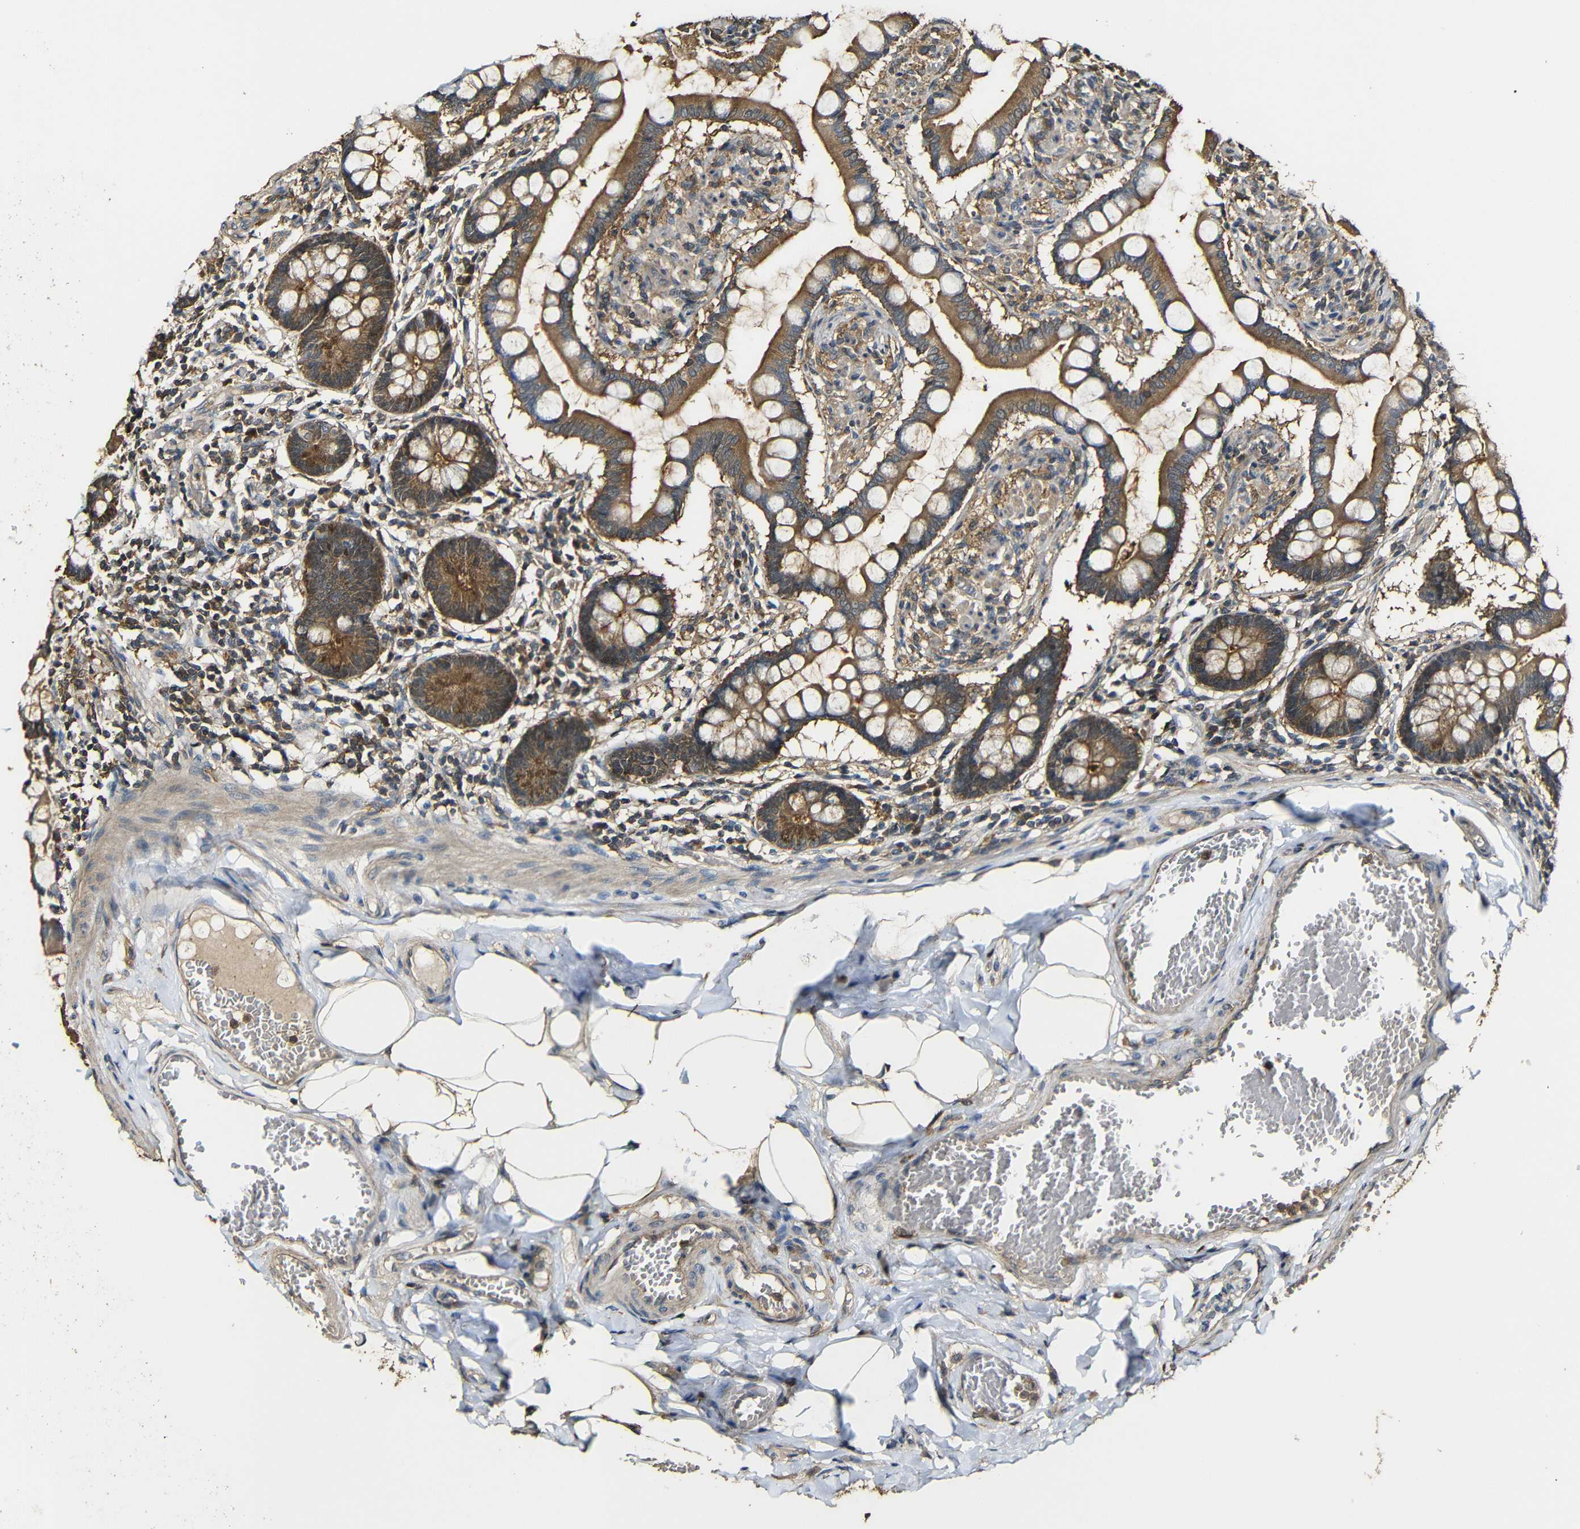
{"staining": {"intensity": "strong", "quantity": ">75%", "location": "cytoplasmic/membranous"}, "tissue": "small intestine", "cell_type": "Glandular cells", "image_type": "normal", "snomed": [{"axis": "morphology", "description": "Normal tissue, NOS"}, {"axis": "topography", "description": "Small intestine"}], "caption": "IHC image of unremarkable human small intestine stained for a protein (brown), which exhibits high levels of strong cytoplasmic/membranous positivity in about >75% of glandular cells.", "gene": "CASP8", "patient": {"sex": "male", "age": 41}}